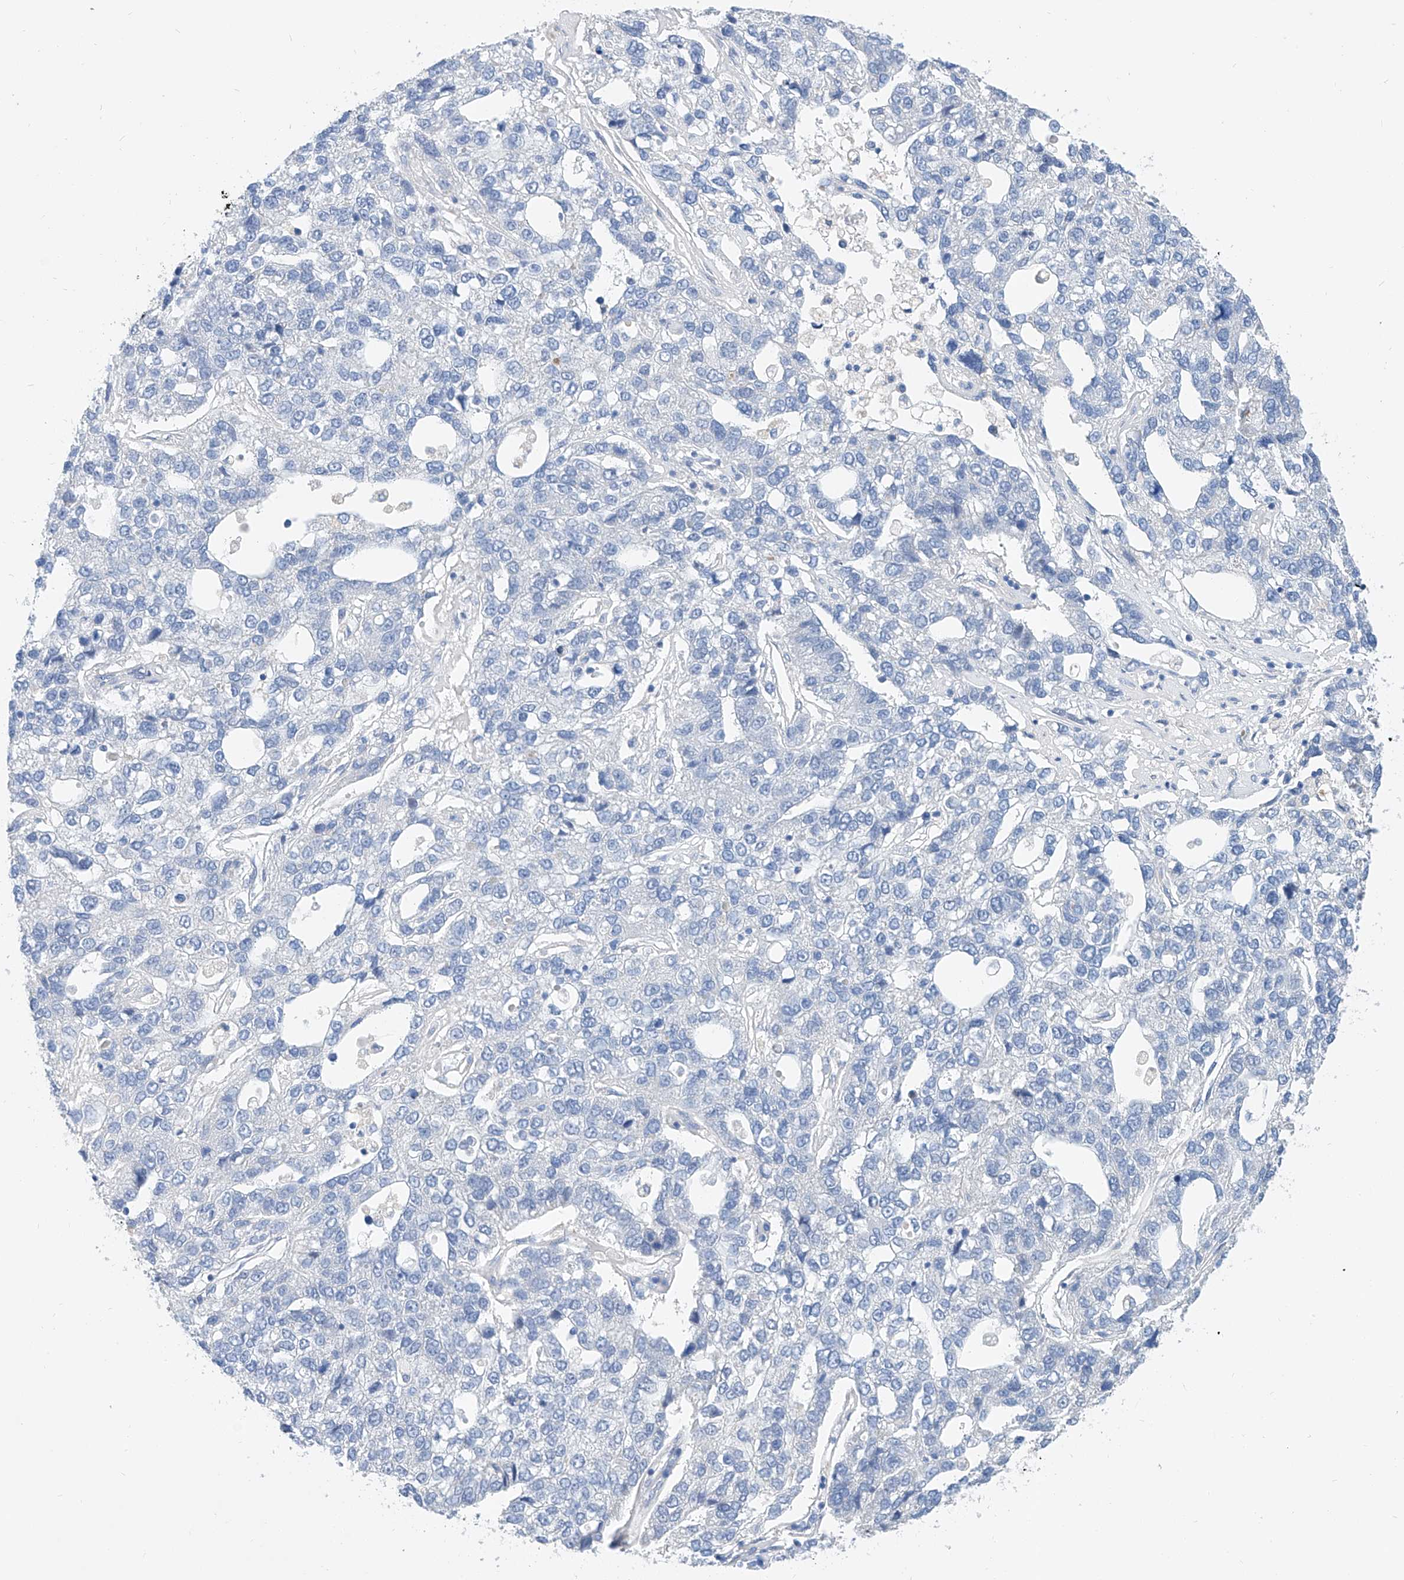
{"staining": {"intensity": "negative", "quantity": "none", "location": "none"}, "tissue": "pancreatic cancer", "cell_type": "Tumor cells", "image_type": "cancer", "snomed": [{"axis": "morphology", "description": "Adenocarcinoma, NOS"}, {"axis": "topography", "description": "Pancreas"}], "caption": "IHC of human pancreatic cancer (adenocarcinoma) displays no staining in tumor cells.", "gene": "BPTF", "patient": {"sex": "female", "age": 61}}